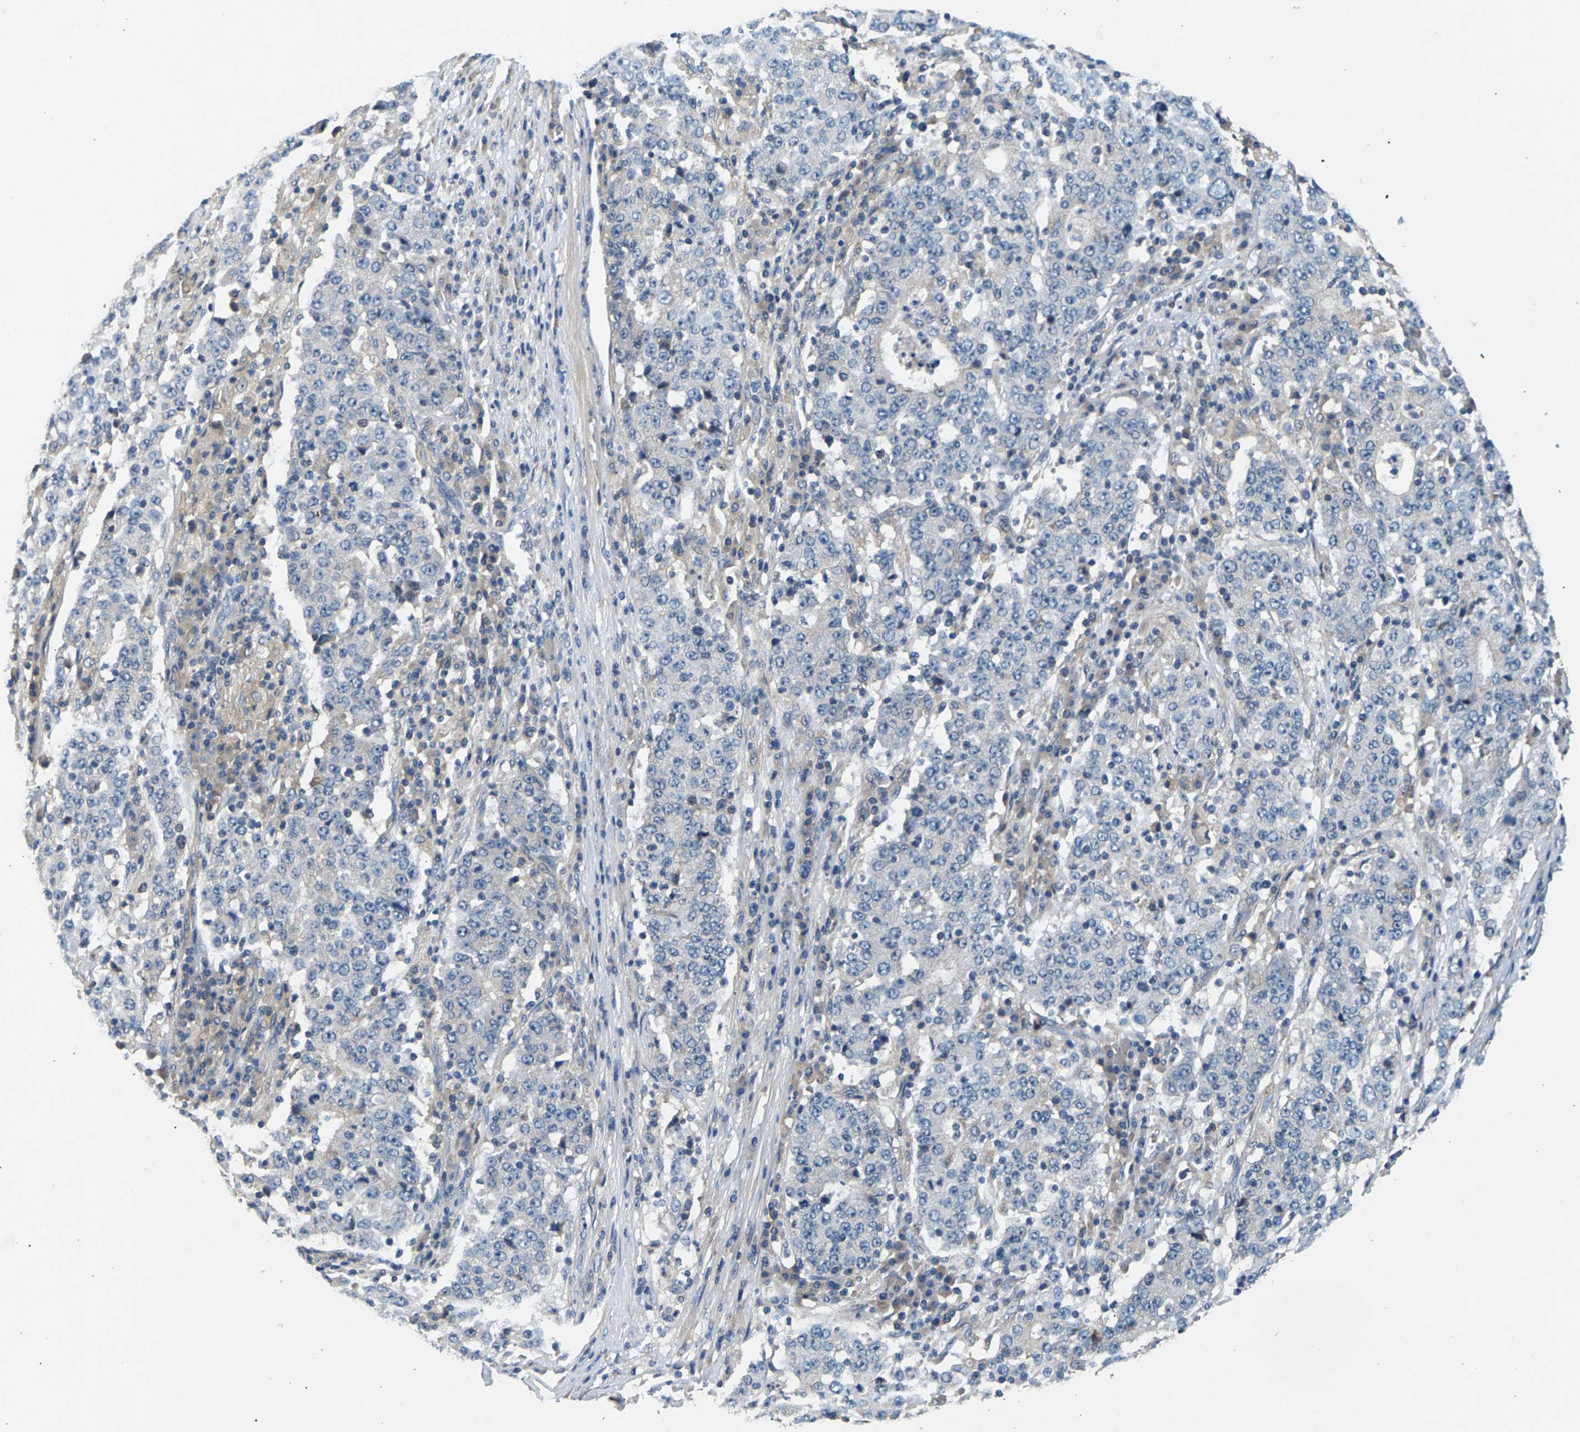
{"staining": {"intensity": "negative", "quantity": "none", "location": "none"}, "tissue": "stomach cancer", "cell_type": "Tumor cells", "image_type": "cancer", "snomed": [{"axis": "morphology", "description": "Adenocarcinoma, NOS"}, {"axis": "topography", "description": "Stomach"}], "caption": "A histopathology image of stomach cancer stained for a protein shows no brown staining in tumor cells.", "gene": "NT5C", "patient": {"sex": "male", "age": 59}}